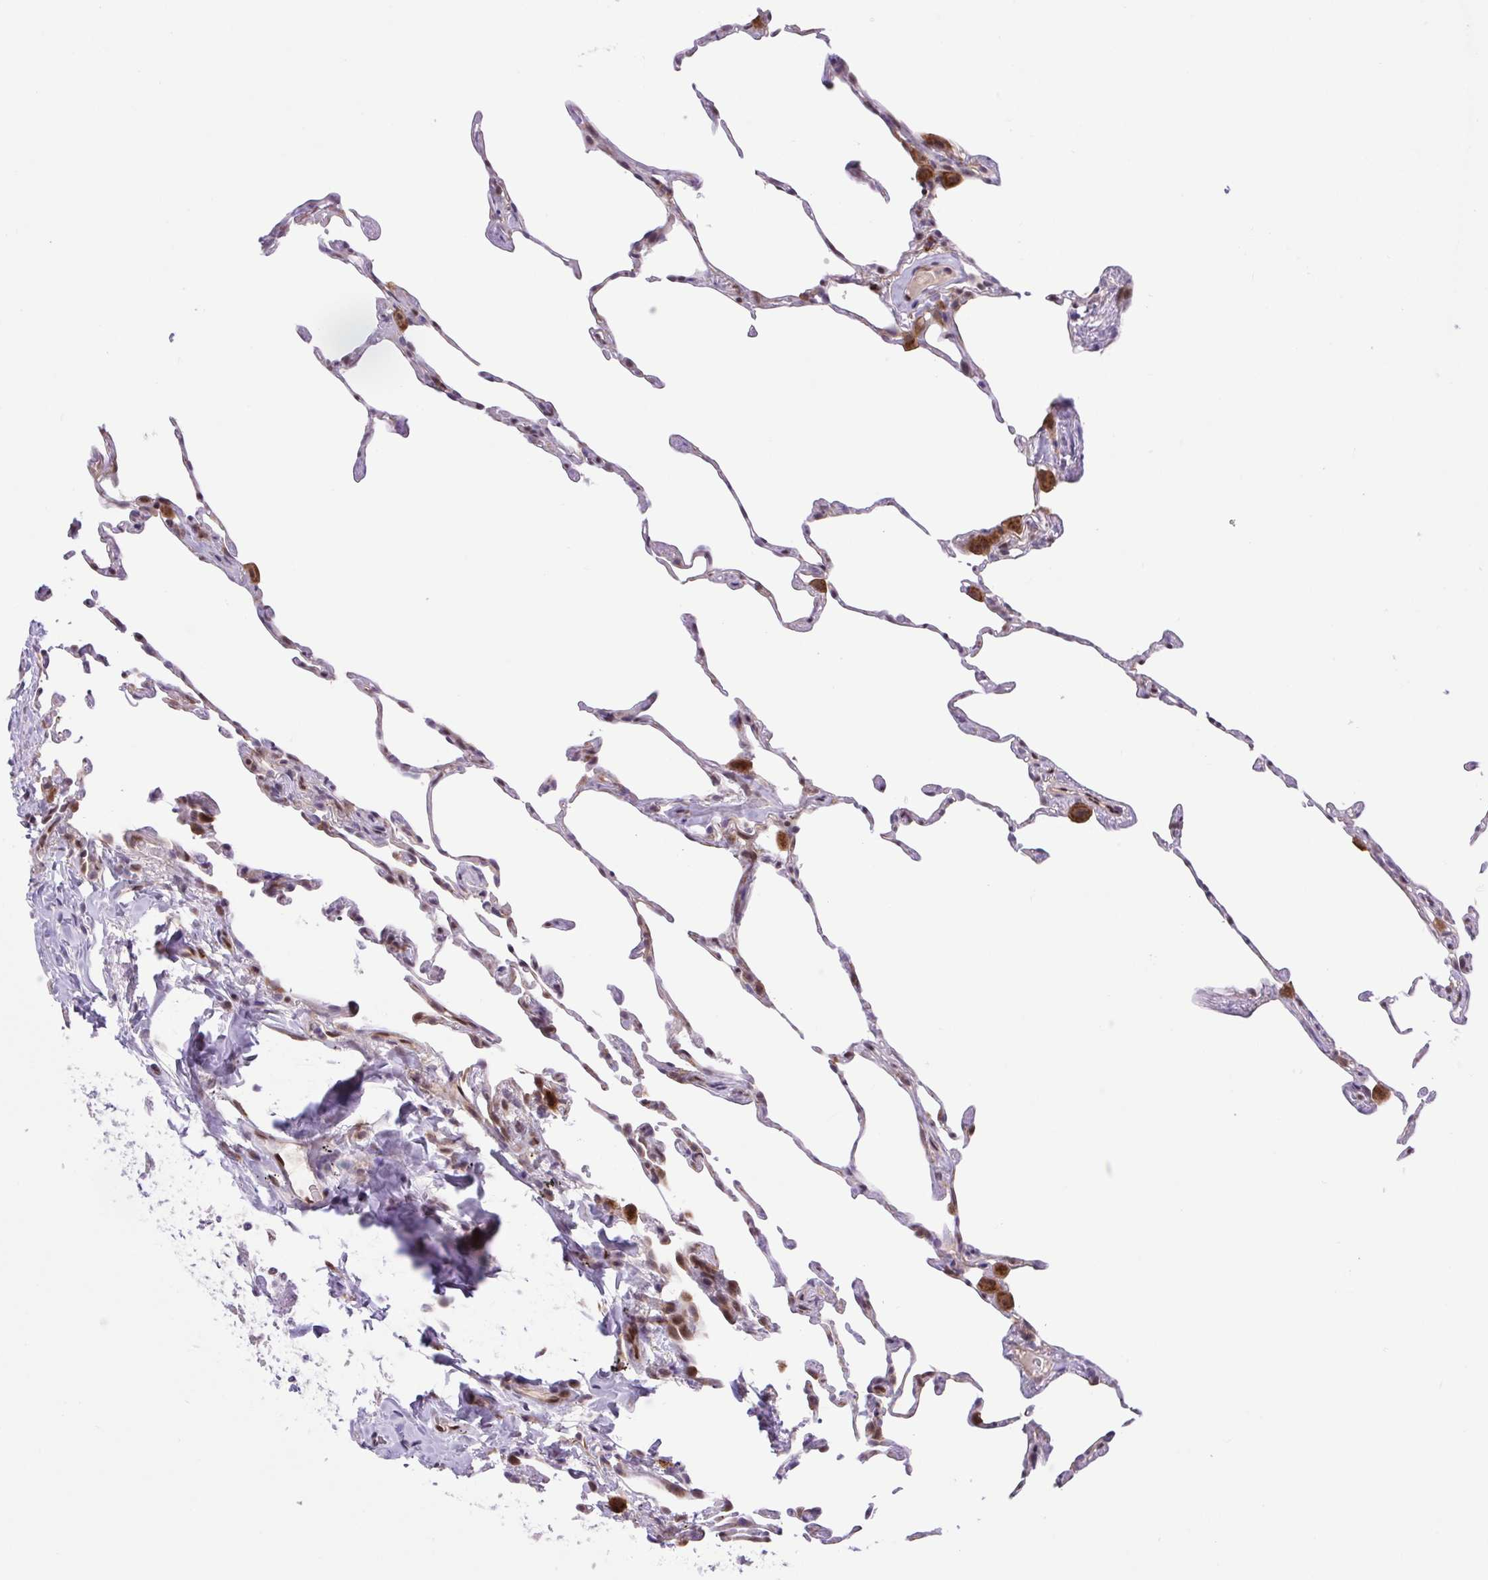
{"staining": {"intensity": "moderate", "quantity": "25%-75%", "location": "nuclear"}, "tissue": "lung", "cell_type": "Alveolar cells", "image_type": "normal", "snomed": [{"axis": "morphology", "description": "Normal tissue, NOS"}, {"axis": "topography", "description": "Lung"}], "caption": "The immunohistochemical stain labels moderate nuclear positivity in alveolar cells of unremarkable lung. (IHC, brightfield microscopy, high magnification).", "gene": "ERG", "patient": {"sex": "female", "age": 57}}